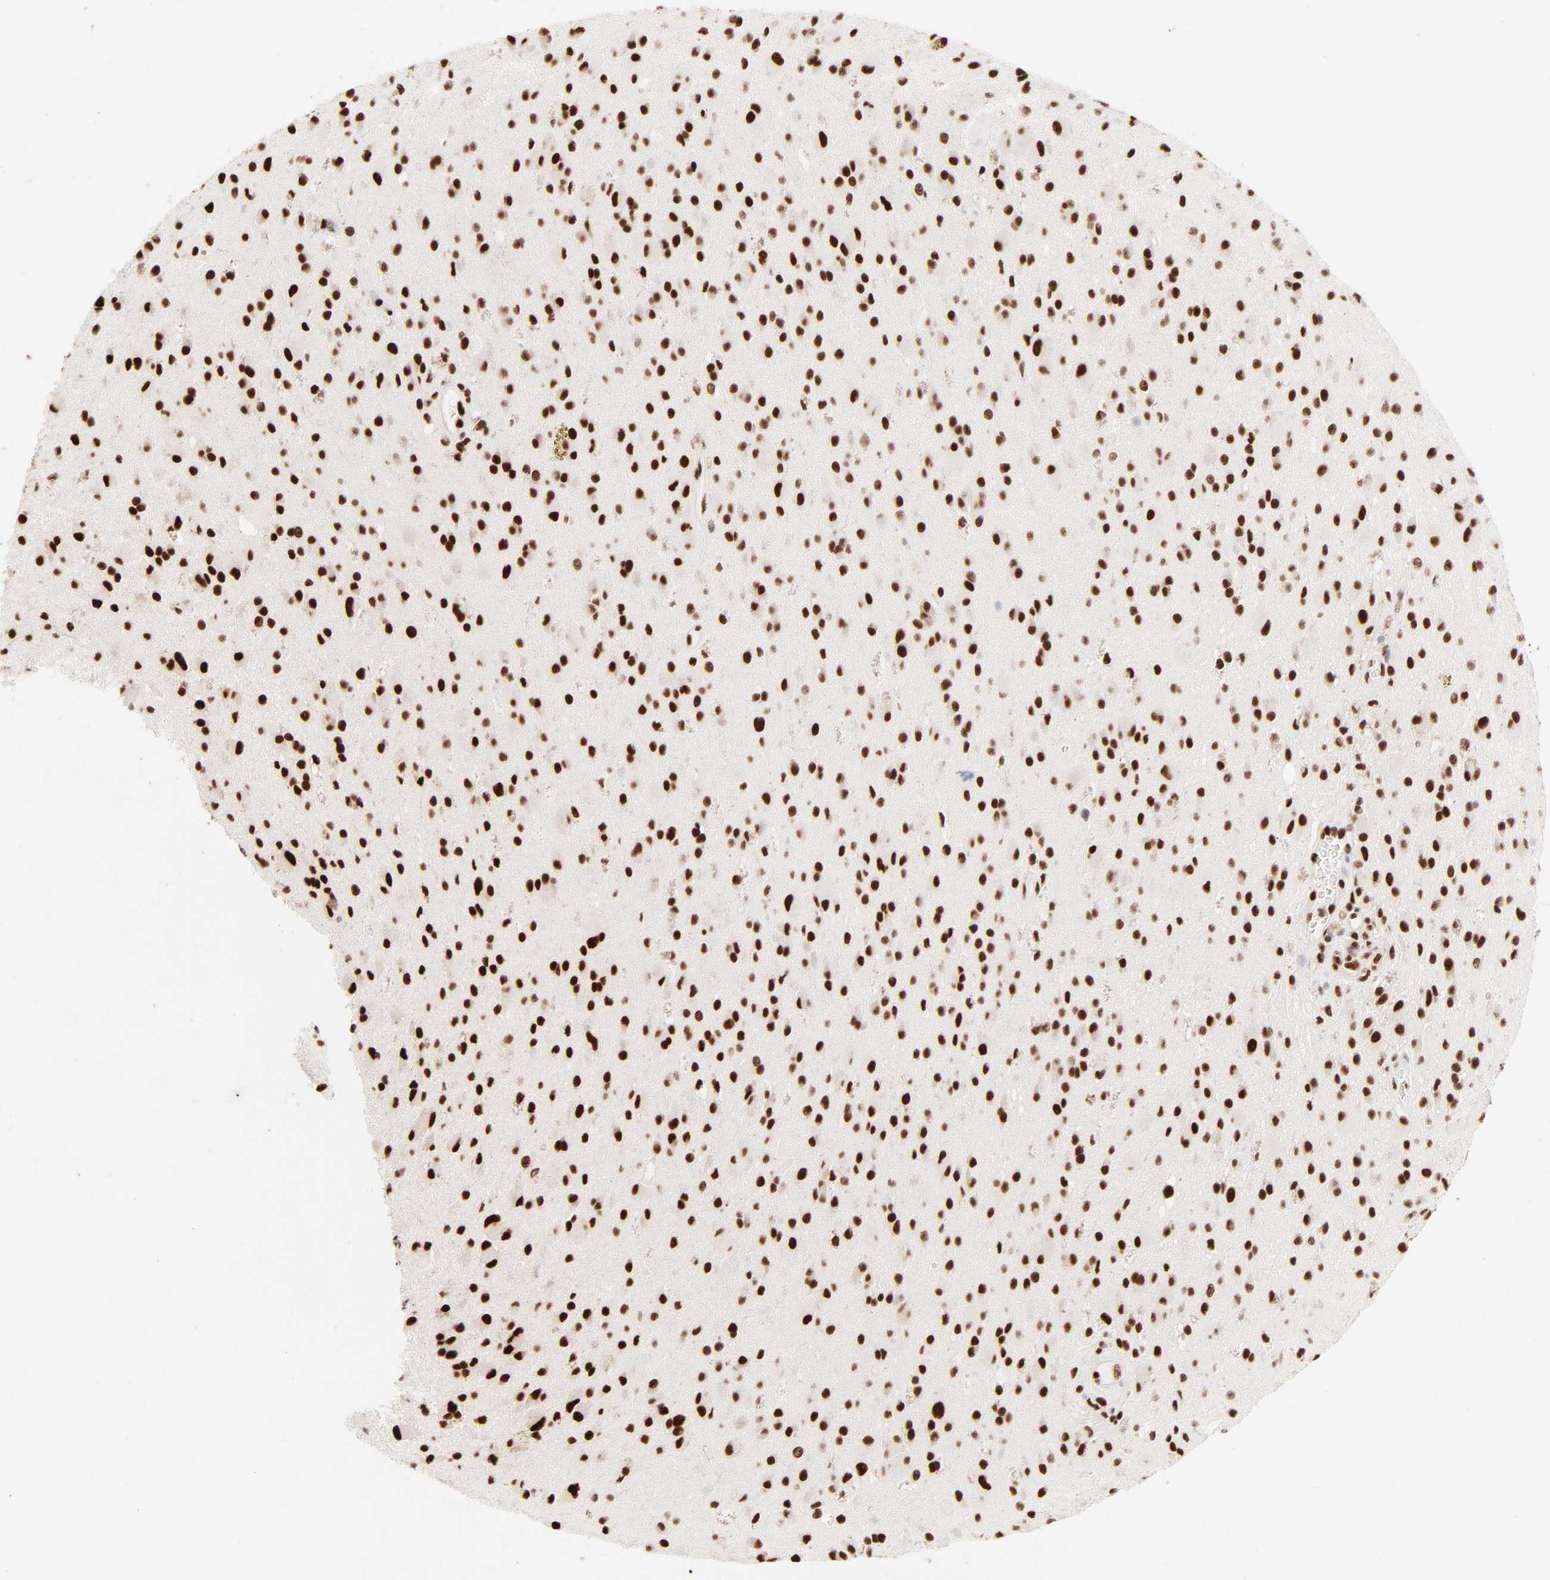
{"staining": {"intensity": "strong", "quantity": ">75%", "location": "nuclear"}, "tissue": "glioma", "cell_type": "Tumor cells", "image_type": "cancer", "snomed": [{"axis": "morphology", "description": "Glioma, malignant, Low grade"}, {"axis": "topography", "description": "Brain"}], "caption": "Immunohistochemistry (IHC) histopathology image of malignant glioma (low-grade) stained for a protein (brown), which shows high levels of strong nuclear staining in approximately >75% of tumor cells.", "gene": "TARDBP", "patient": {"sex": "male", "age": 58}}